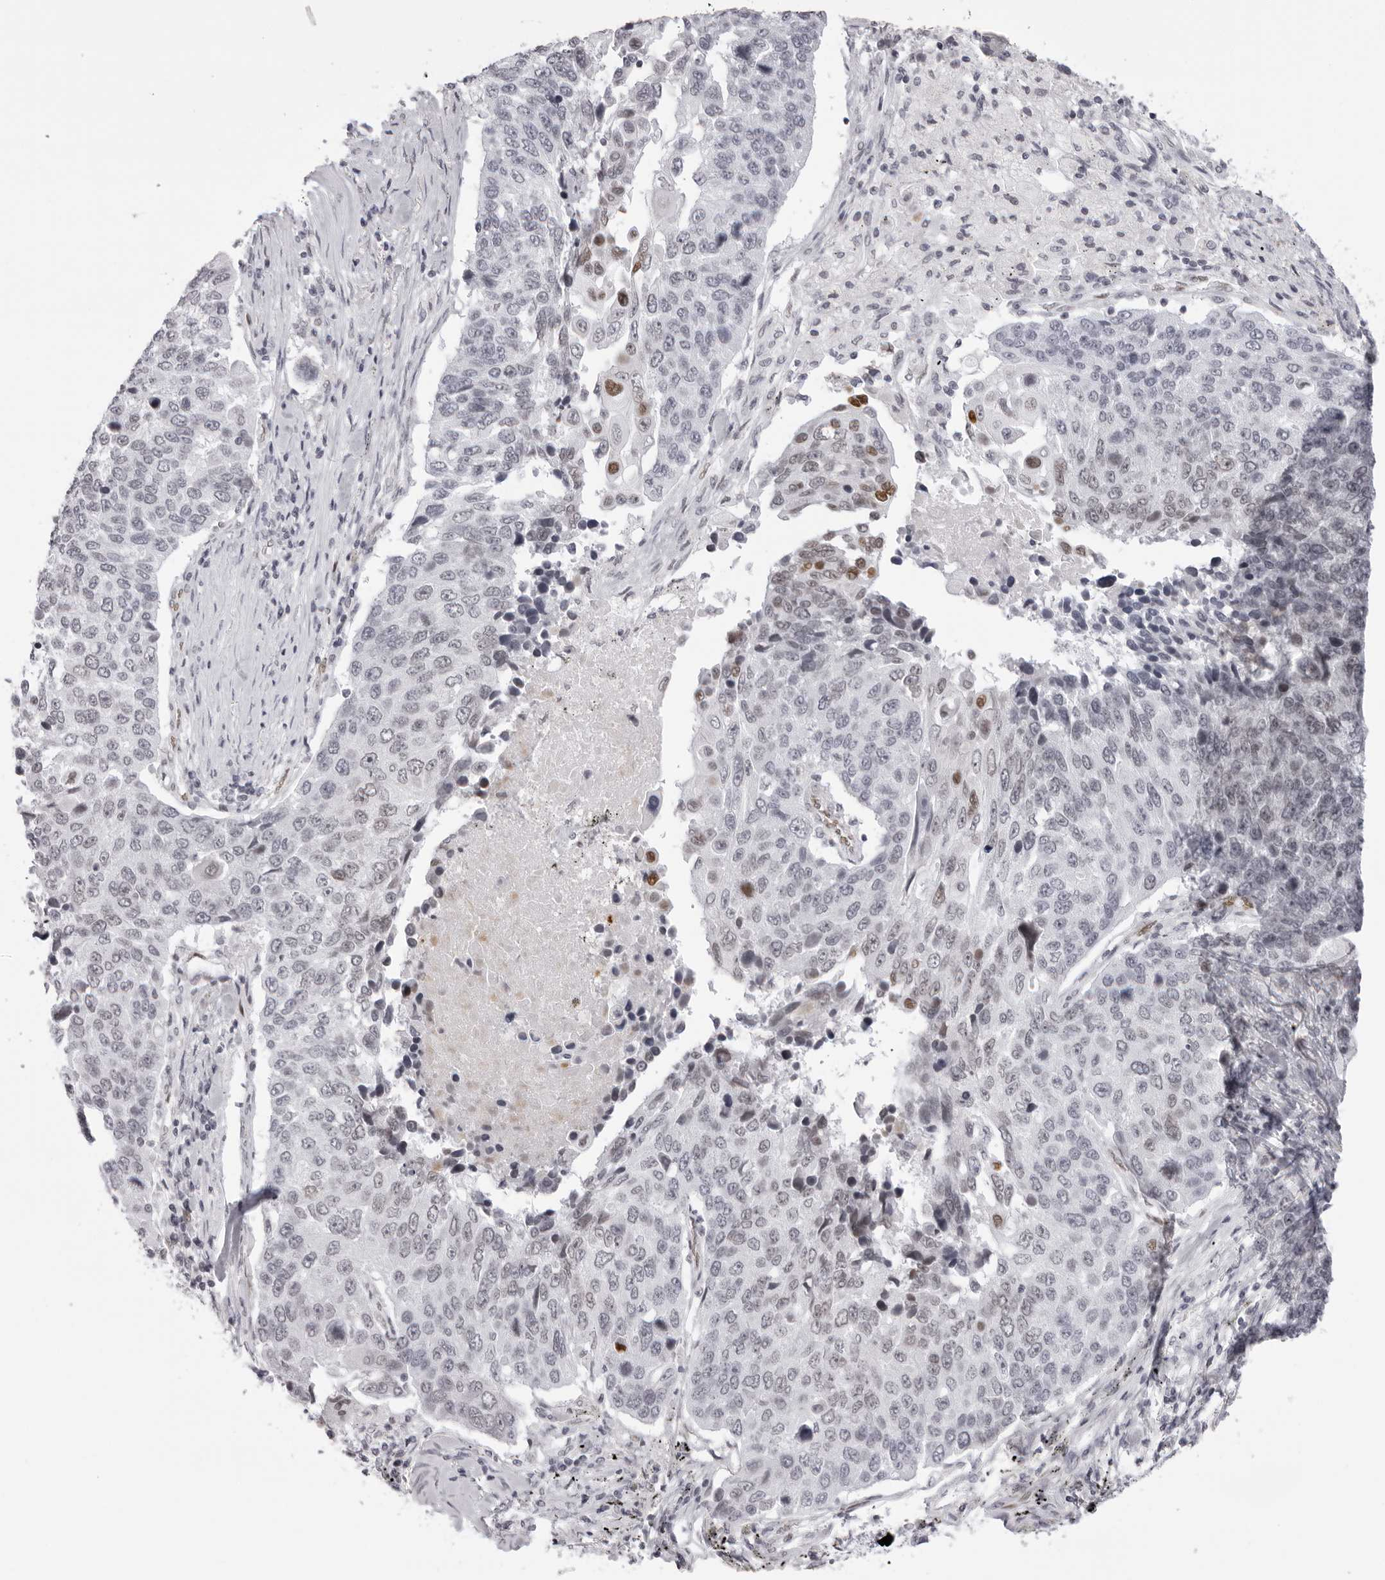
{"staining": {"intensity": "moderate", "quantity": "<25%", "location": "nuclear"}, "tissue": "lung cancer", "cell_type": "Tumor cells", "image_type": "cancer", "snomed": [{"axis": "morphology", "description": "Squamous cell carcinoma, NOS"}, {"axis": "topography", "description": "Lung"}], "caption": "A histopathology image showing moderate nuclear staining in about <25% of tumor cells in lung cancer, as visualized by brown immunohistochemical staining.", "gene": "MAFK", "patient": {"sex": "male", "age": 66}}